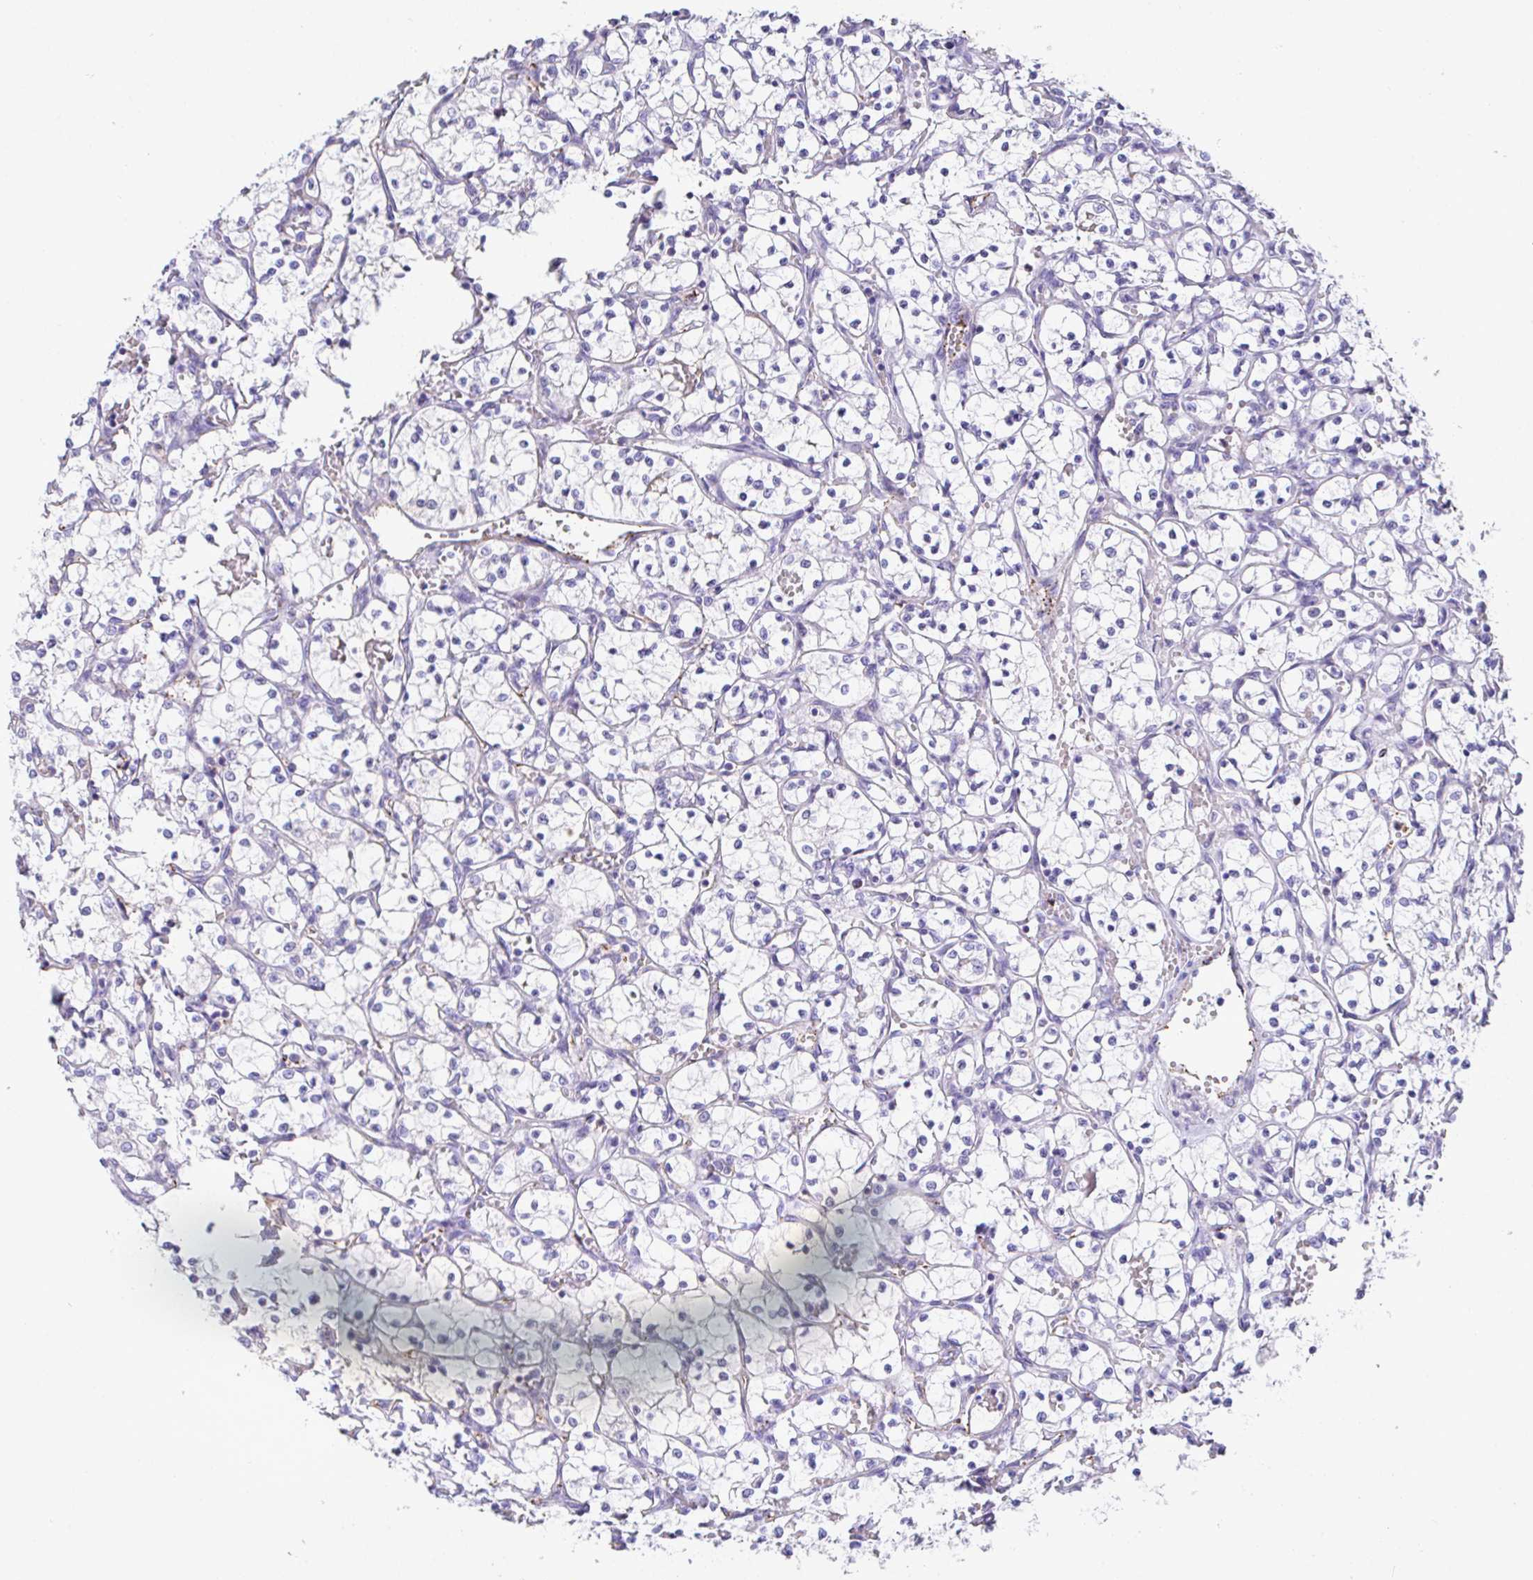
{"staining": {"intensity": "negative", "quantity": "none", "location": "none"}, "tissue": "renal cancer", "cell_type": "Tumor cells", "image_type": "cancer", "snomed": [{"axis": "morphology", "description": "Adenocarcinoma, NOS"}, {"axis": "topography", "description": "Kidney"}], "caption": "There is no significant positivity in tumor cells of renal adenocarcinoma.", "gene": "TNFAIP8", "patient": {"sex": "female", "age": 69}}